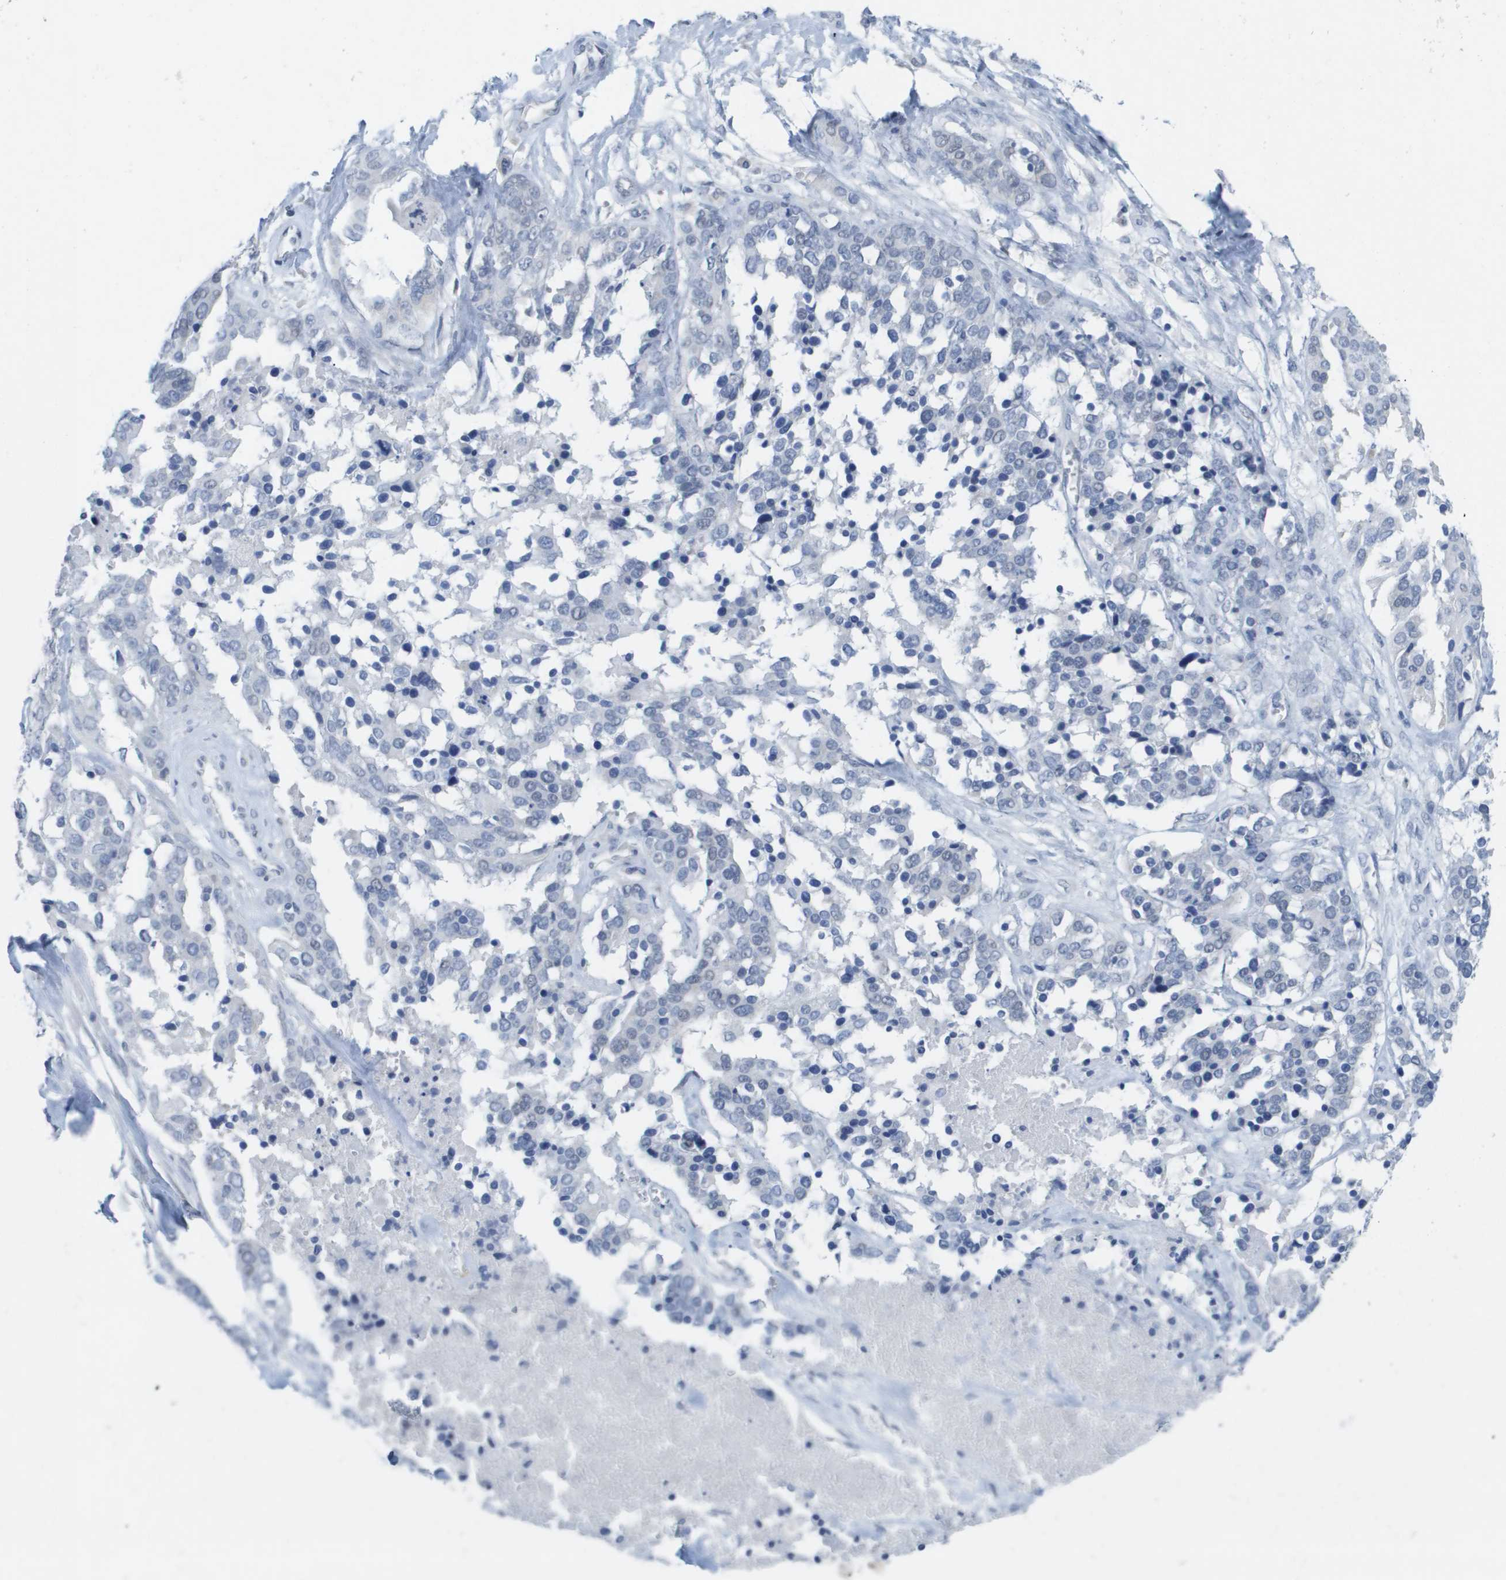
{"staining": {"intensity": "negative", "quantity": "none", "location": "none"}, "tissue": "ovarian cancer", "cell_type": "Tumor cells", "image_type": "cancer", "snomed": [{"axis": "morphology", "description": "Cystadenocarcinoma, serous, NOS"}, {"axis": "topography", "description": "Ovary"}], "caption": "This is an IHC photomicrograph of human ovarian serous cystadenocarcinoma. There is no positivity in tumor cells.", "gene": "PDE4A", "patient": {"sex": "female", "age": 44}}